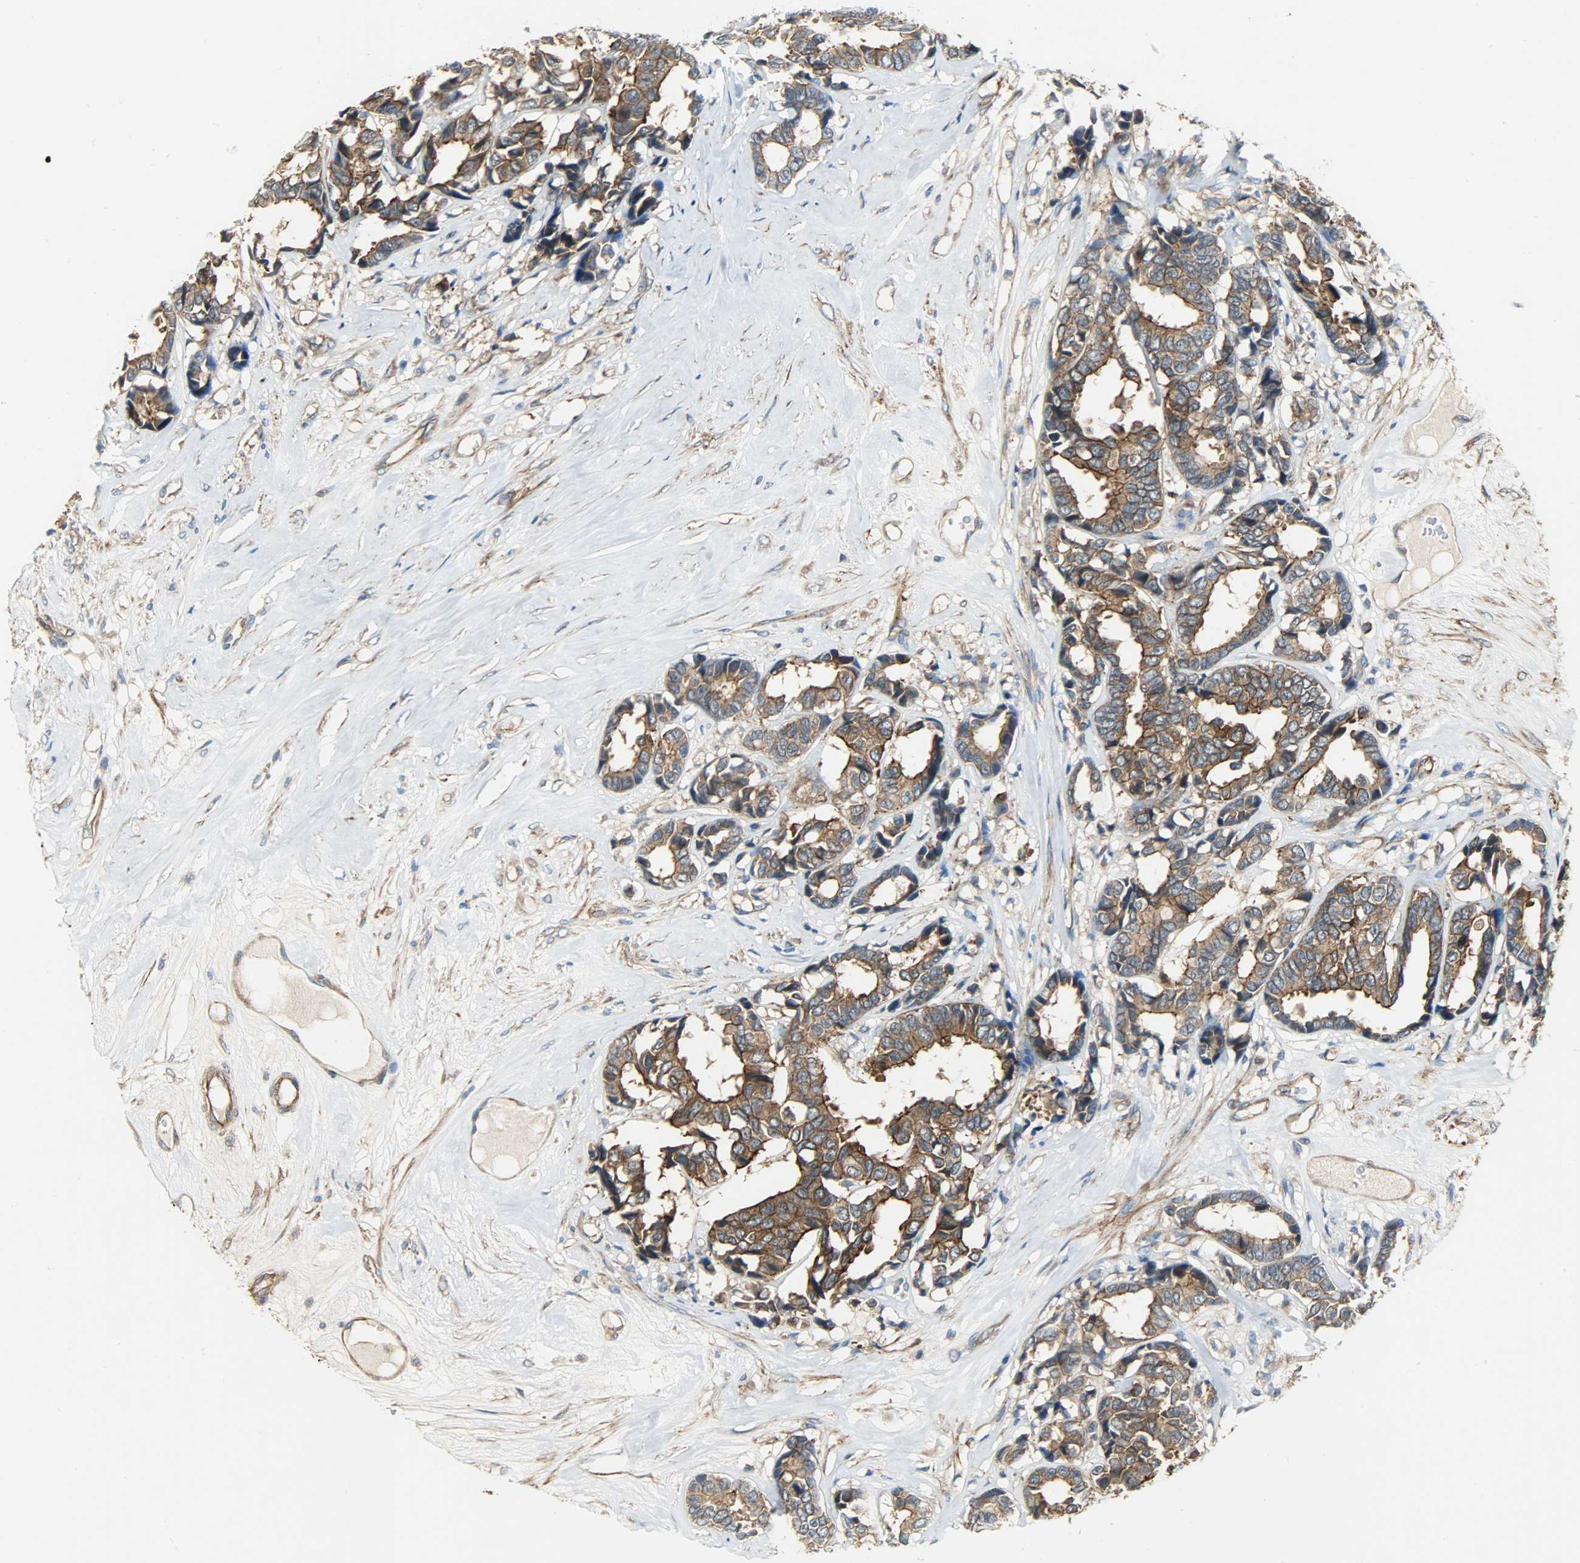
{"staining": {"intensity": "moderate", "quantity": ">75%", "location": "cytoplasmic/membranous"}, "tissue": "breast cancer", "cell_type": "Tumor cells", "image_type": "cancer", "snomed": [{"axis": "morphology", "description": "Duct carcinoma"}, {"axis": "topography", "description": "Breast"}], "caption": "High-magnification brightfield microscopy of breast cancer (infiltrating ductal carcinoma) stained with DAB (brown) and counterstained with hematoxylin (blue). tumor cells exhibit moderate cytoplasmic/membranous expression is identified in approximately>75% of cells.", "gene": "KIAA1217", "patient": {"sex": "female", "age": 87}}